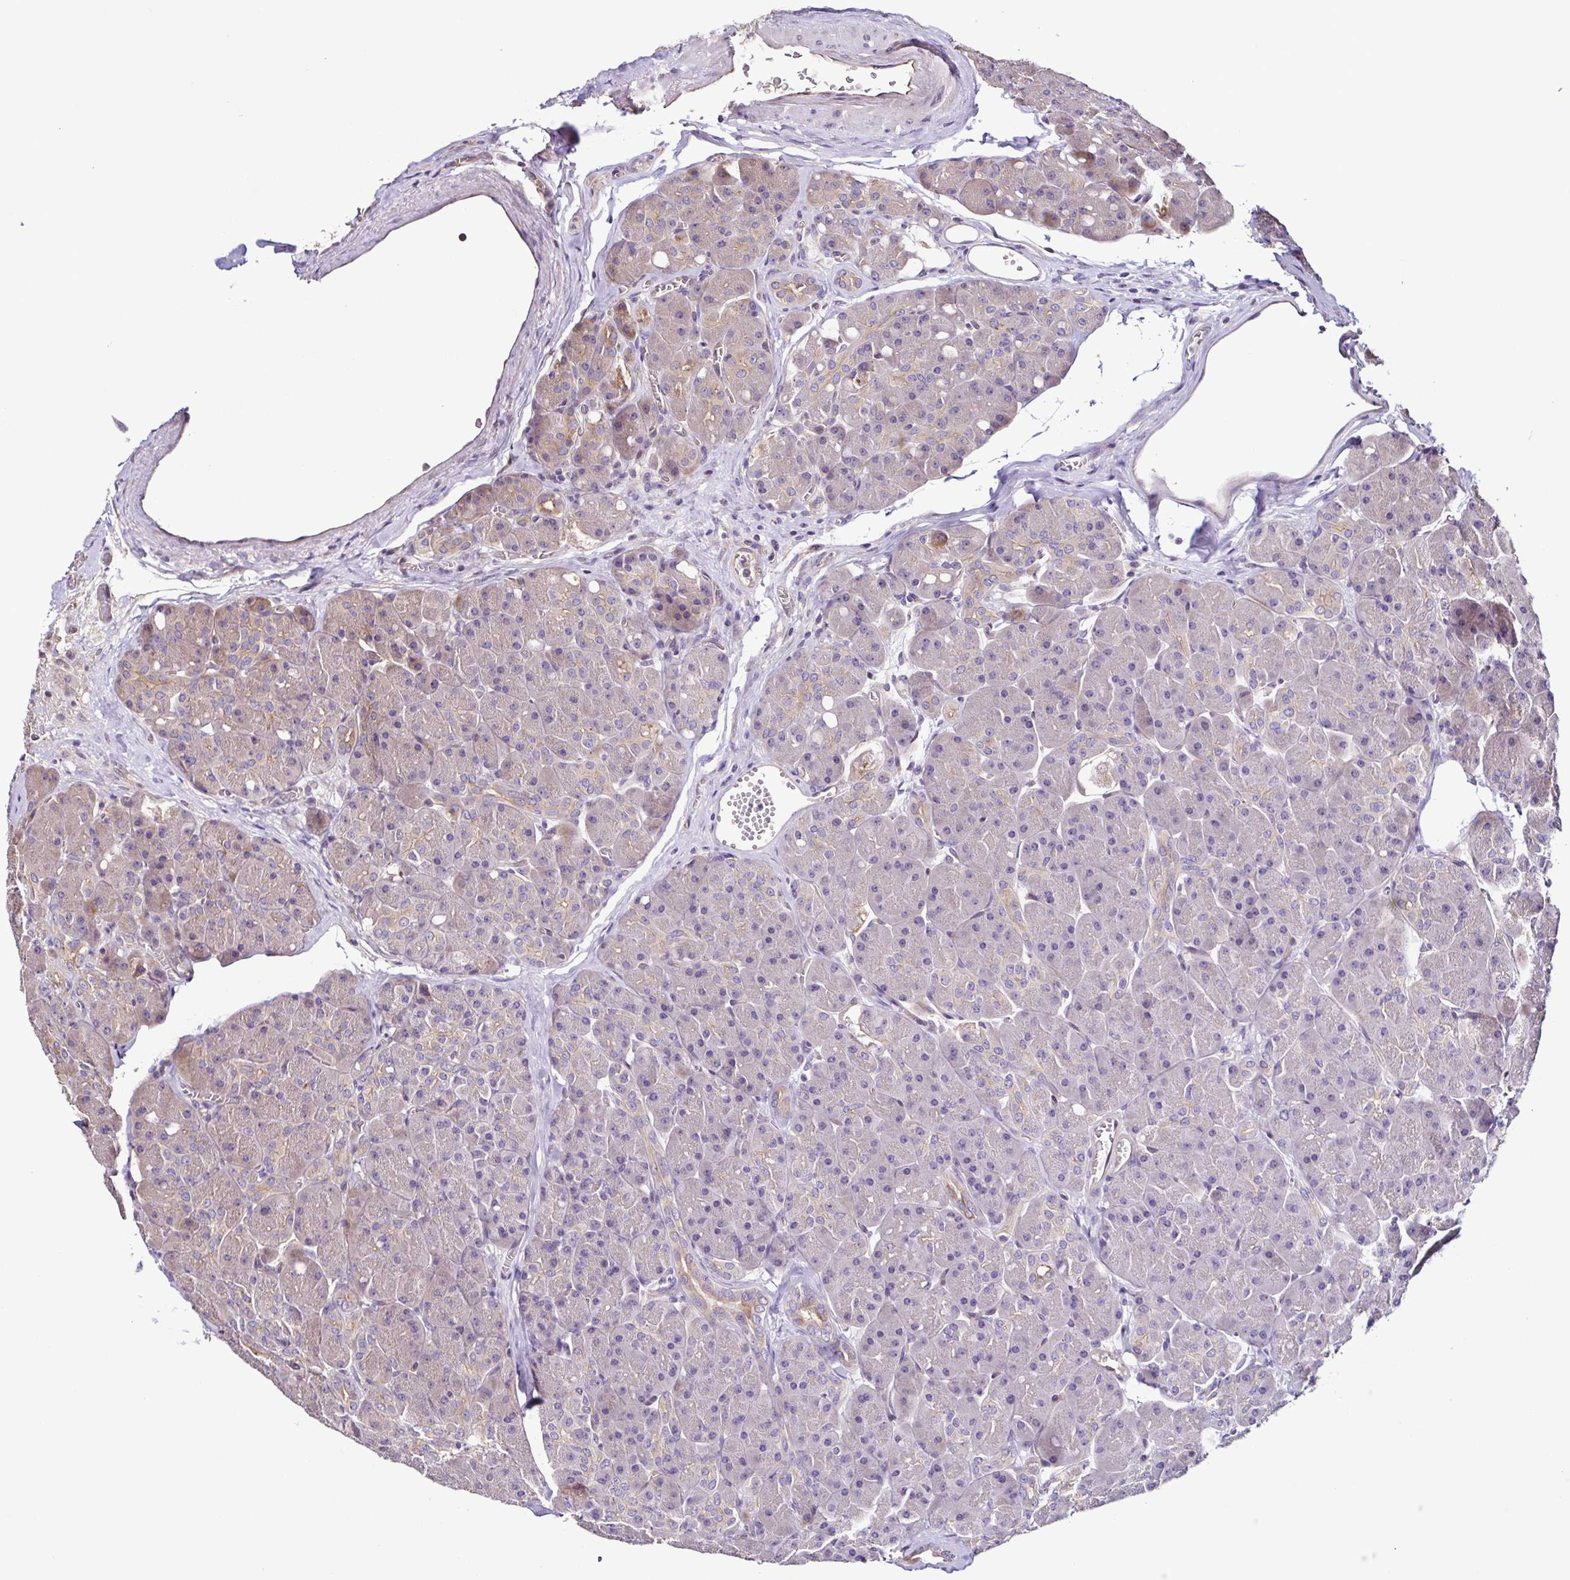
{"staining": {"intensity": "weak", "quantity": "<25%", "location": "cytoplasmic/membranous,nuclear"}, "tissue": "pancreas", "cell_type": "Exocrine glandular cells", "image_type": "normal", "snomed": [{"axis": "morphology", "description": "Normal tissue, NOS"}, {"axis": "topography", "description": "Pancreas"}], "caption": "IHC photomicrograph of normal pancreas: human pancreas stained with DAB (3,3'-diaminobenzidine) displays no significant protein positivity in exocrine glandular cells. (Stains: DAB immunohistochemistry (IHC) with hematoxylin counter stain, Microscopy: brightfield microscopy at high magnification).", "gene": "LMOD2", "patient": {"sex": "male", "age": 55}}